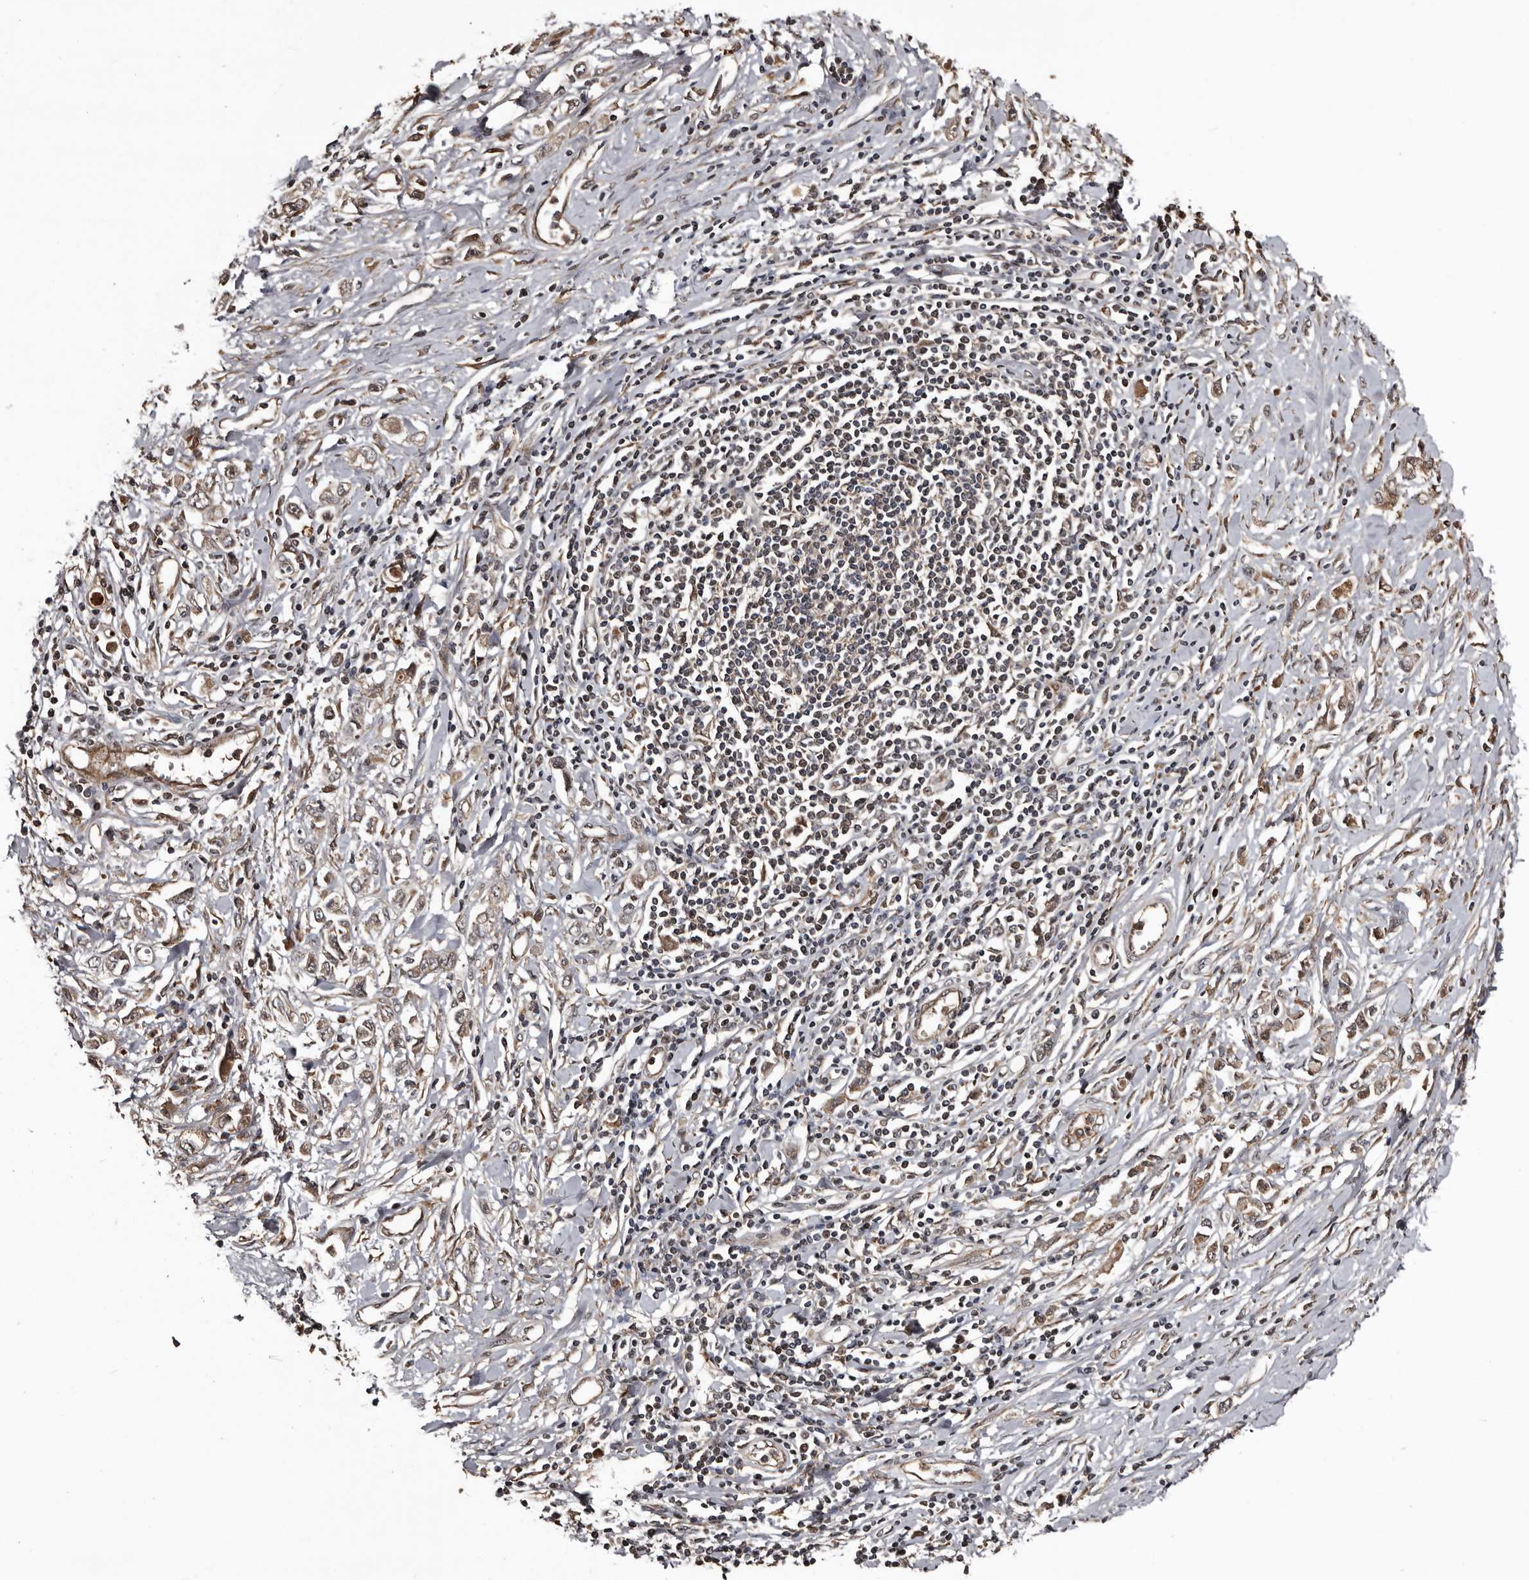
{"staining": {"intensity": "weak", "quantity": ">75%", "location": "cytoplasmic/membranous,nuclear"}, "tissue": "stomach cancer", "cell_type": "Tumor cells", "image_type": "cancer", "snomed": [{"axis": "morphology", "description": "Adenocarcinoma, NOS"}, {"axis": "topography", "description": "Stomach"}], "caption": "Adenocarcinoma (stomach) stained with IHC displays weak cytoplasmic/membranous and nuclear positivity in approximately >75% of tumor cells. (DAB (3,3'-diaminobenzidine) IHC with brightfield microscopy, high magnification).", "gene": "SERTAD4", "patient": {"sex": "female", "age": 76}}